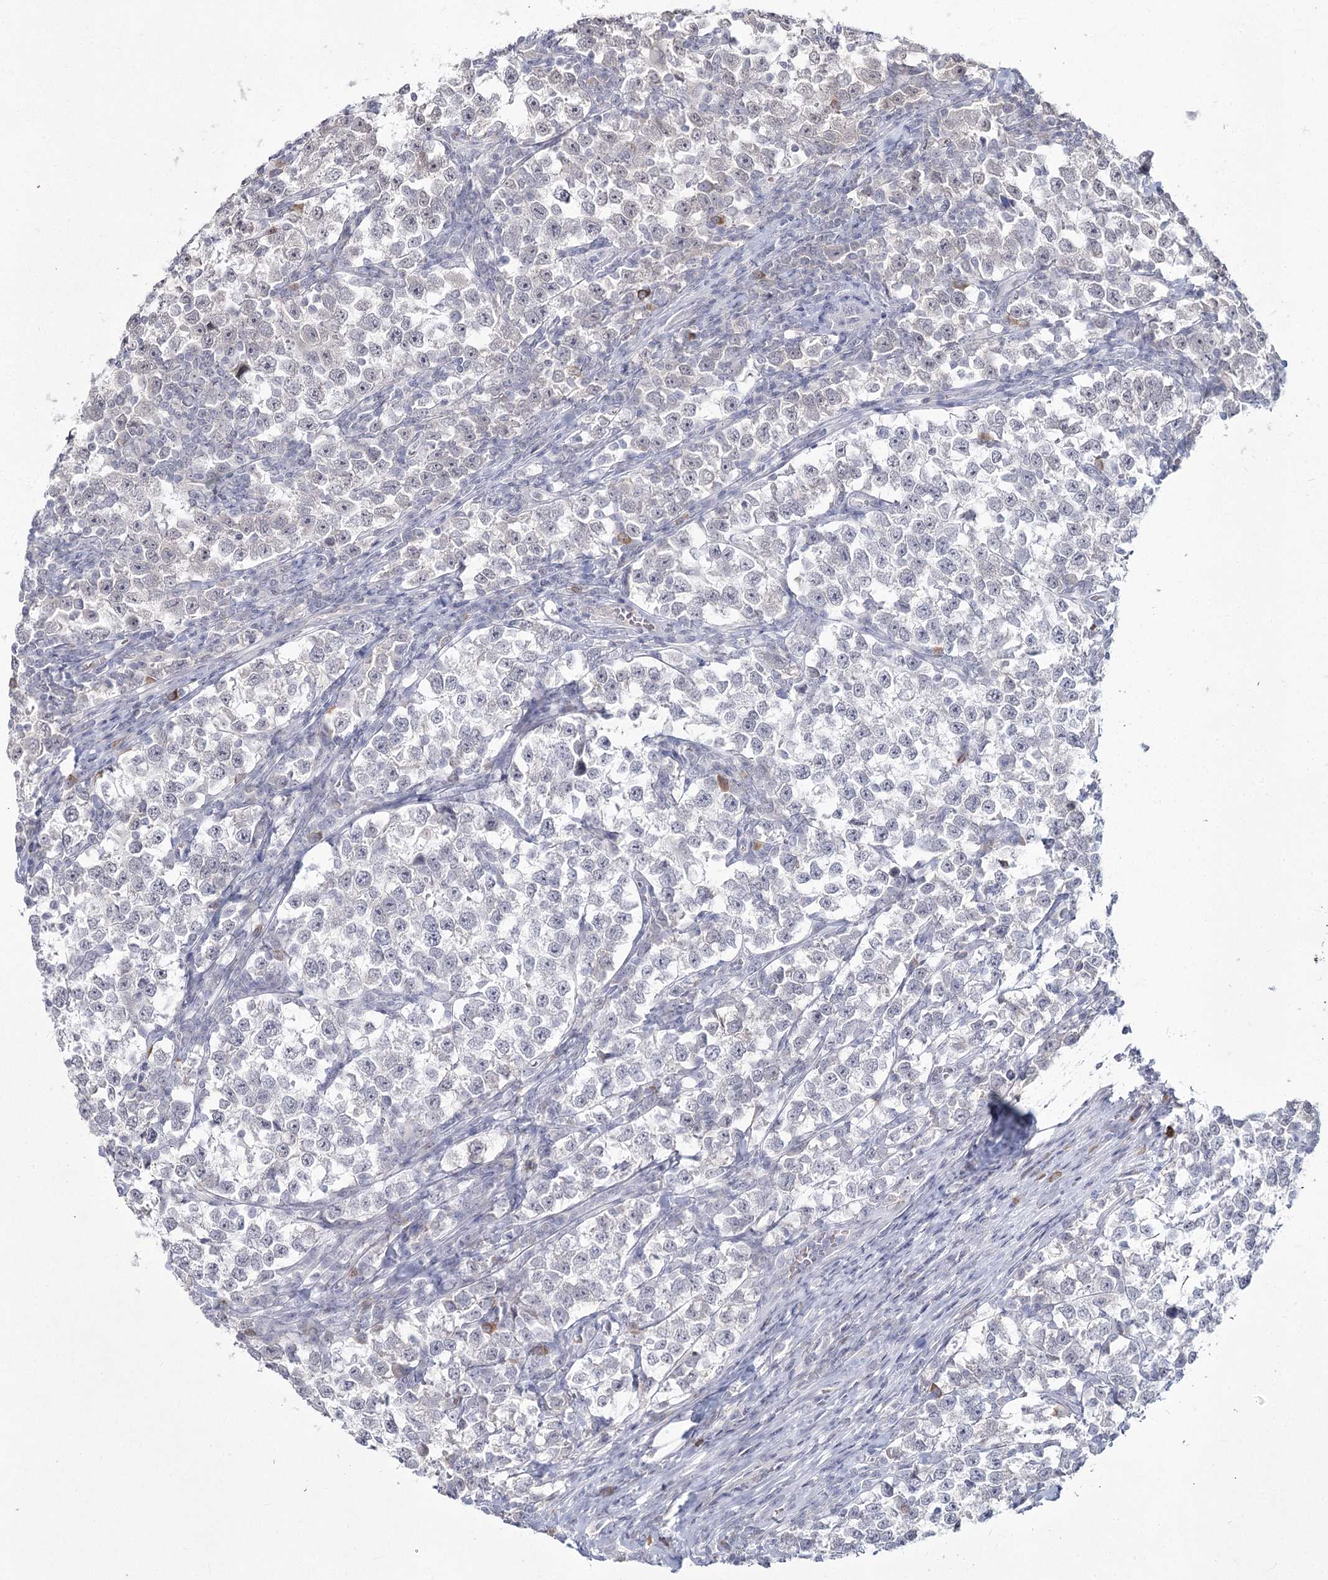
{"staining": {"intensity": "negative", "quantity": "none", "location": "none"}, "tissue": "testis cancer", "cell_type": "Tumor cells", "image_type": "cancer", "snomed": [{"axis": "morphology", "description": "Normal tissue, NOS"}, {"axis": "morphology", "description": "Seminoma, NOS"}, {"axis": "topography", "description": "Testis"}], "caption": "Immunohistochemical staining of seminoma (testis) shows no significant positivity in tumor cells.", "gene": "LY6G5C", "patient": {"sex": "male", "age": 43}}